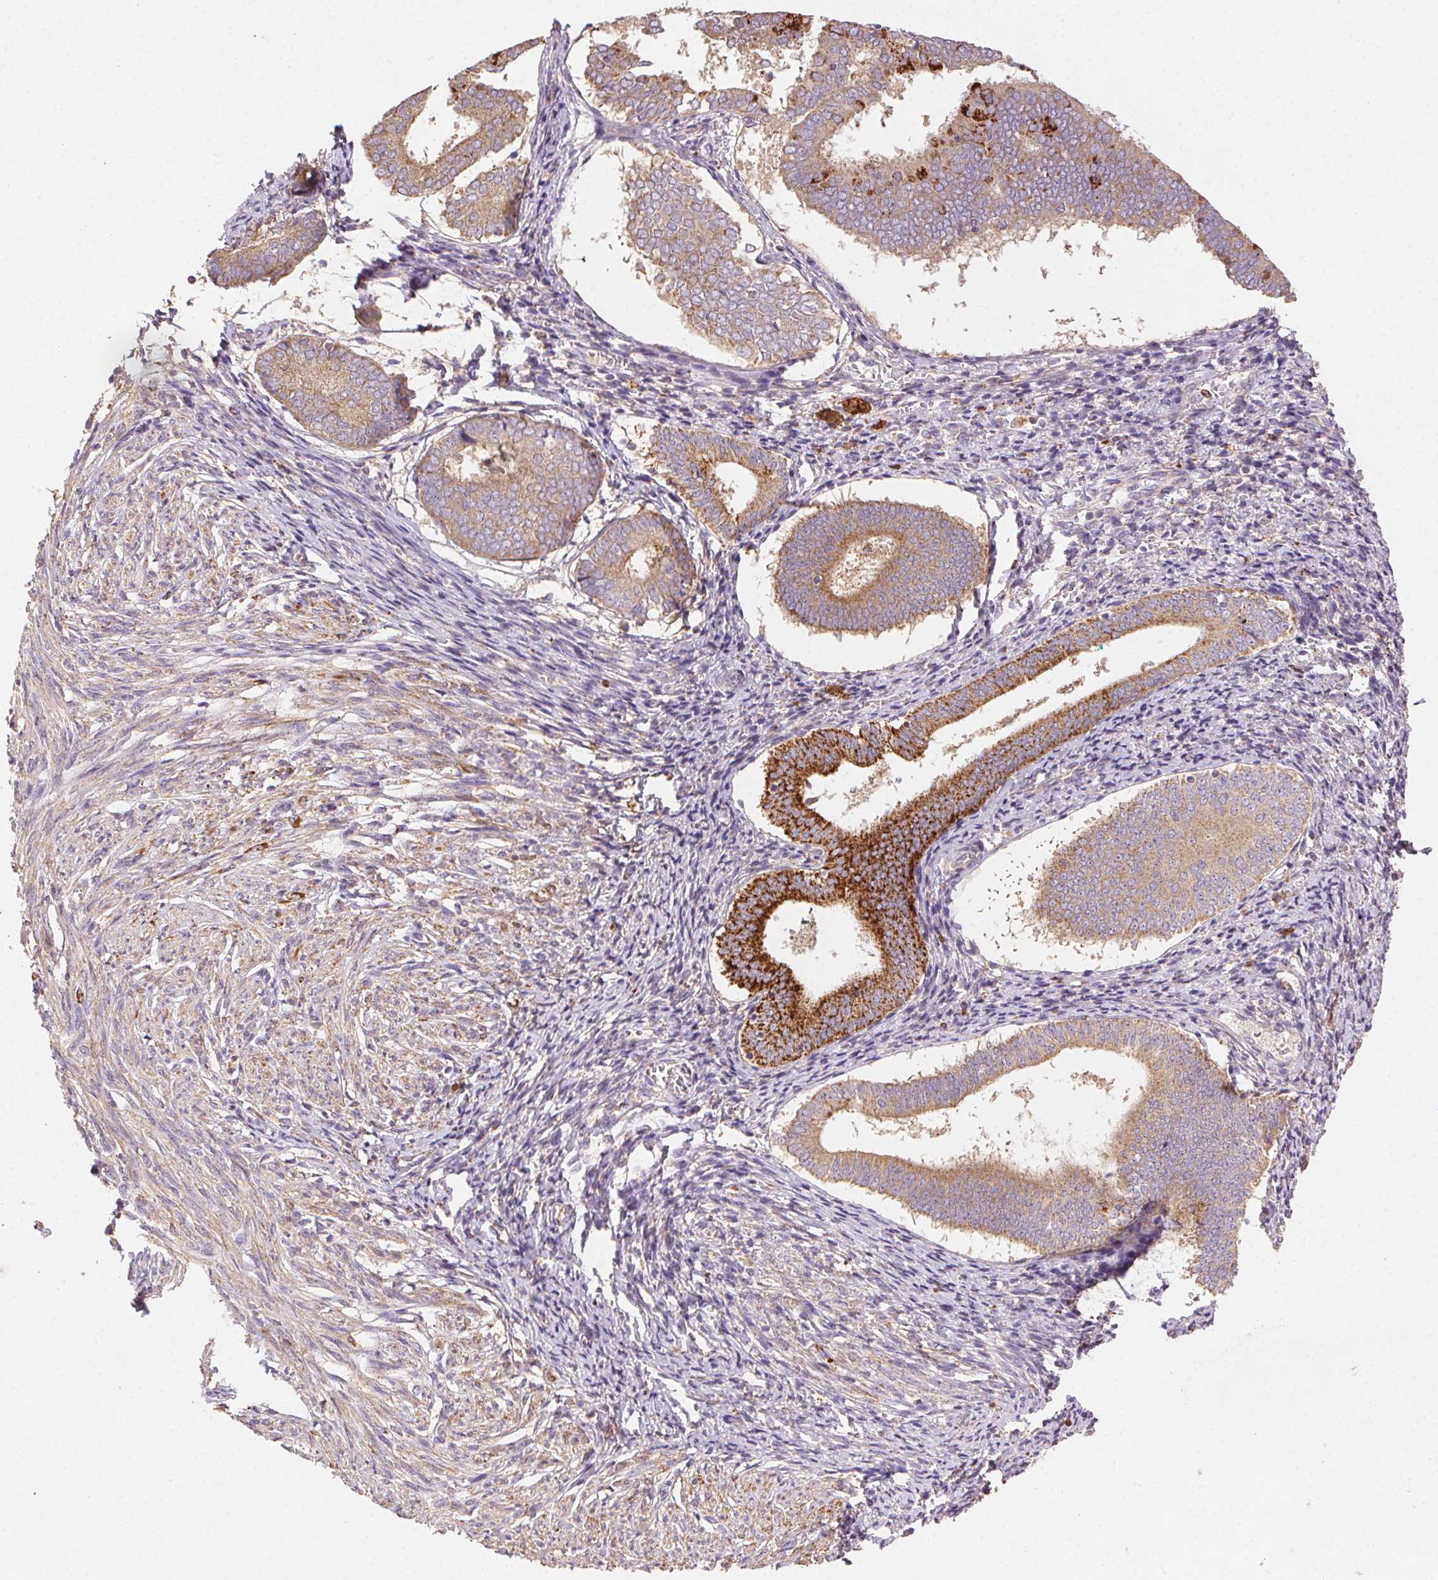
{"staining": {"intensity": "moderate", "quantity": "25%-75%", "location": "cytoplasmic/membranous"}, "tissue": "endometrium", "cell_type": "Cells in endometrial stroma", "image_type": "normal", "snomed": [{"axis": "morphology", "description": "Normal tissue, NOS"}, {"axis": "topography", "description": "Endometrium"}], "caption": "Cells in endometrial stroma demonstrate medium levels of moderate cytoplasmic/membranous positivity in approximately 25%-75% of cells in unremarkable human endometrium. The protein is shown in brown color, while the nuclei are stained blue.", "gene": "FNBP1L", "patient": {"sex": "female", "age": 50}}